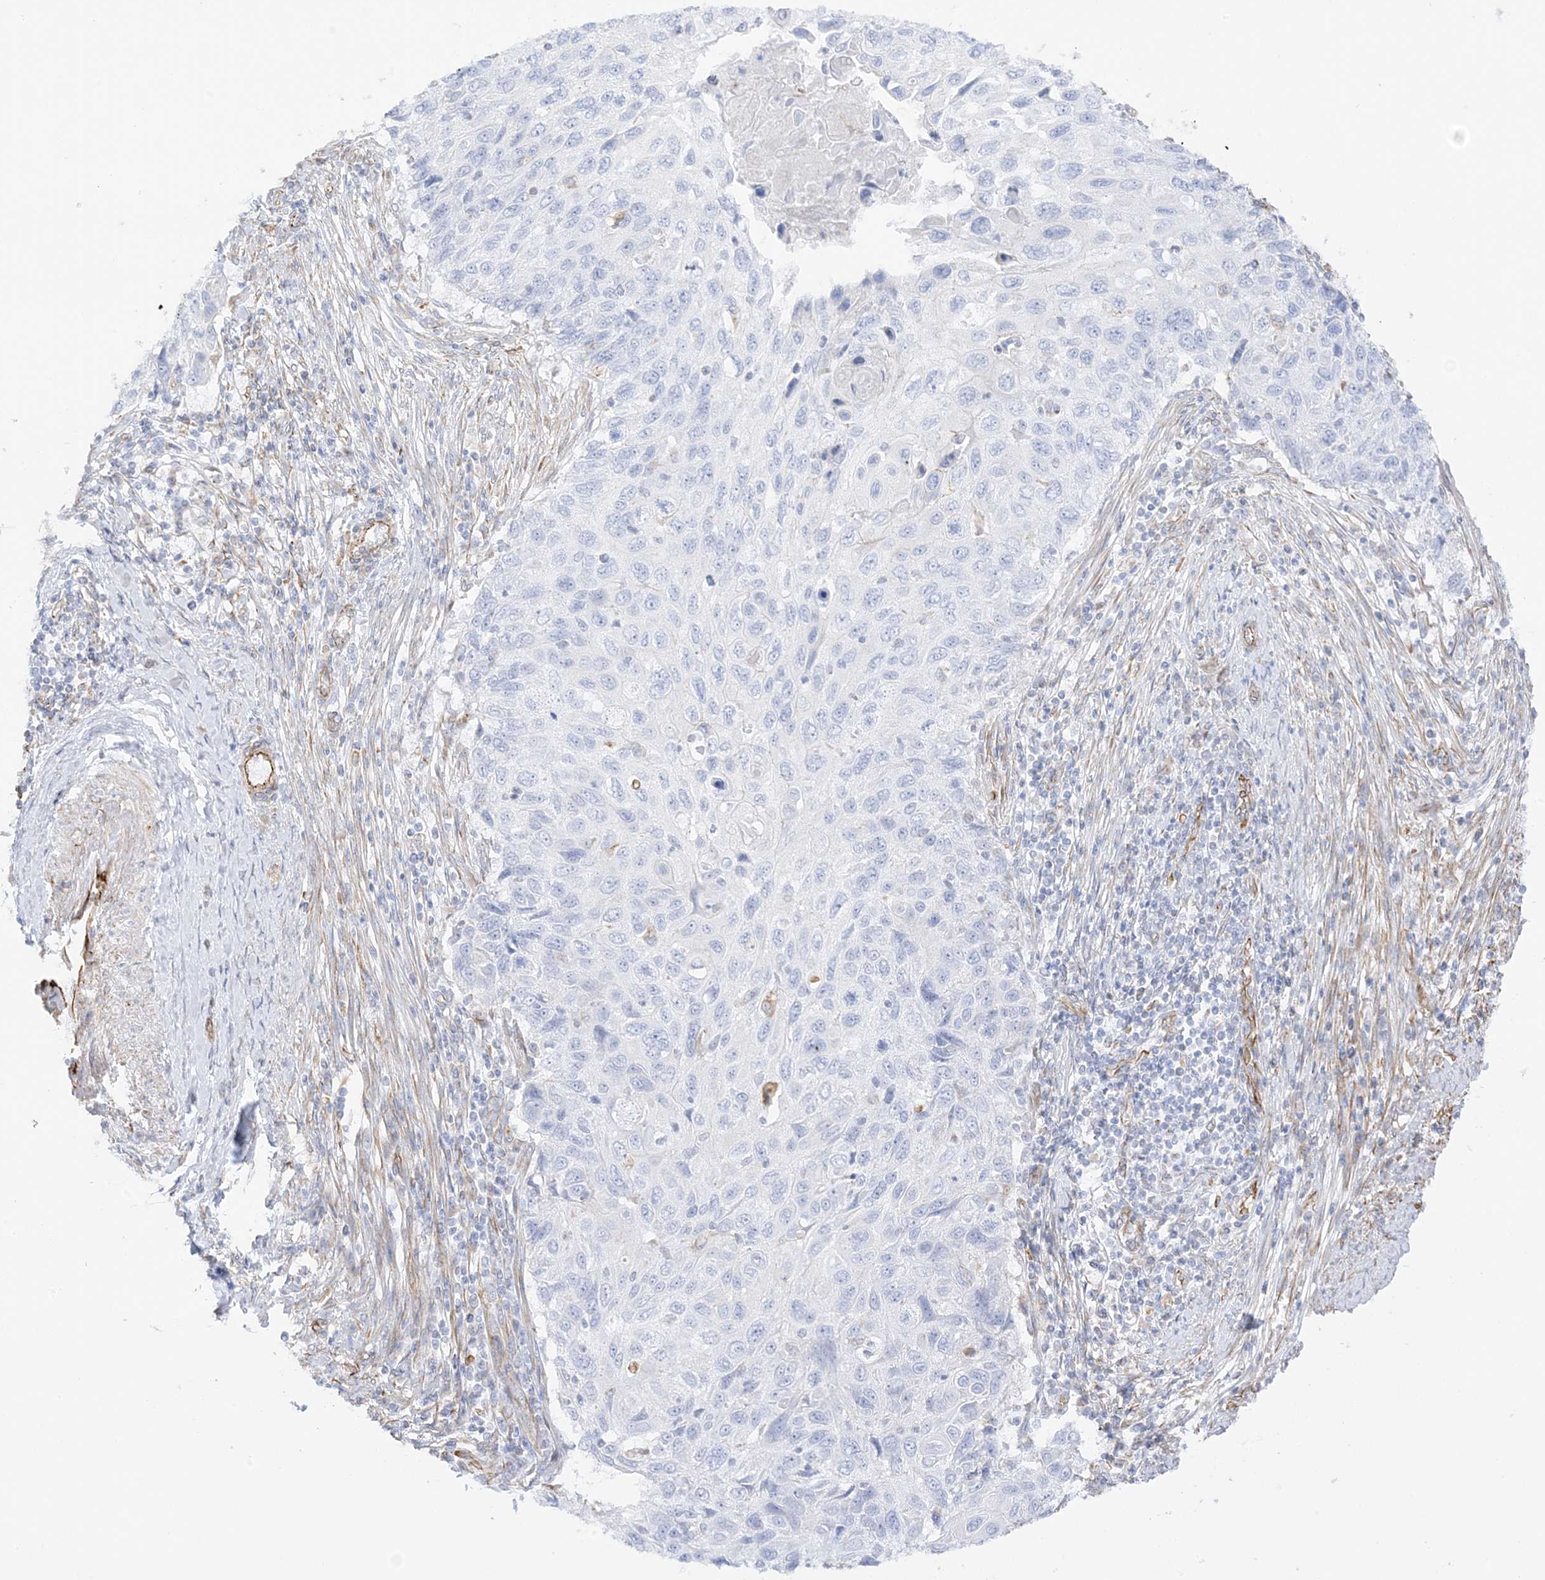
{"staining": {"intensity": "negative", "quantity": "none", "location": "none"}, "tissue": "cervical cancer", "cell_type": "Tumor cells", "image_type": "cancer", "snomed": [{"axis": "morphology", "description": "Squamous cell carcinoma, NOS"}, {"axis": "topography", "description": "Cervix"}], "caption": "IHC photomicrograph of neoplastic tissue: cervical cancer (squamous cell carcinoma) stained with DAB shows no significant protein staining in tumor cells.", "gene": "PID1", "patient": {"sex": "female", "age": 70}}